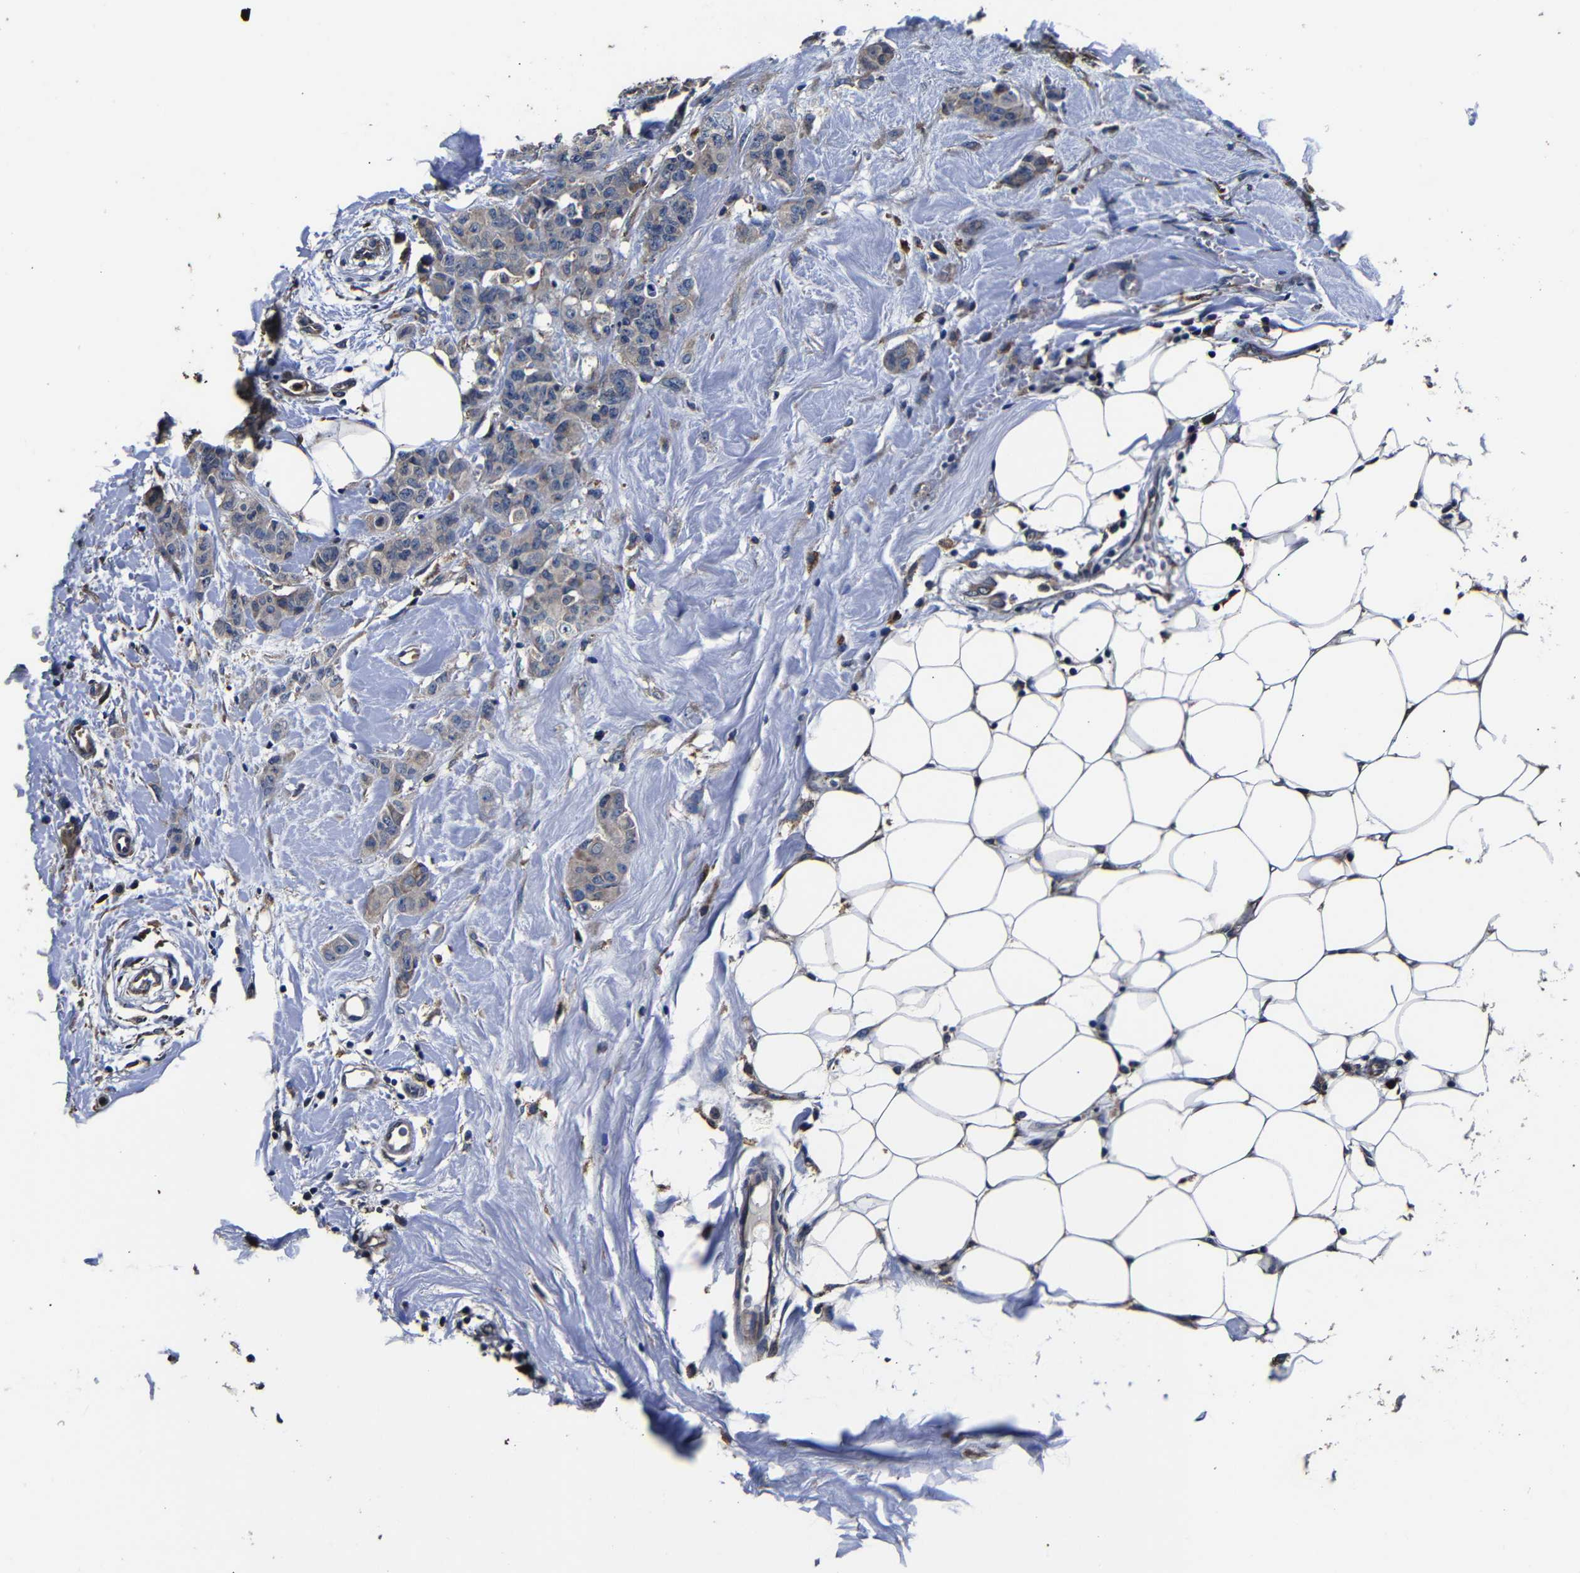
{"staining": {"intensity": "weak", "quantity": ">75%", "location": "cytoplasmic/membranous"}, "tissue": "breast cancer", "cell_type": "Tumor cells", "image_type": "cancer", "snomed": [{"axis": "morphology", "description": "Normal tissue, NOS"}, {"axis": "morphology", "description": "Duct carcinoma"}, {"axis": "topography", "description": "Breast"}], "caption": "A histopathology image of human intraductal carcinoma (breast) stained for a protein shows weak cytoplasmic/membranous brown staining in tumor cells.", "gene": "SCN9A", "patient": {"sex": "female", "age": 40}}